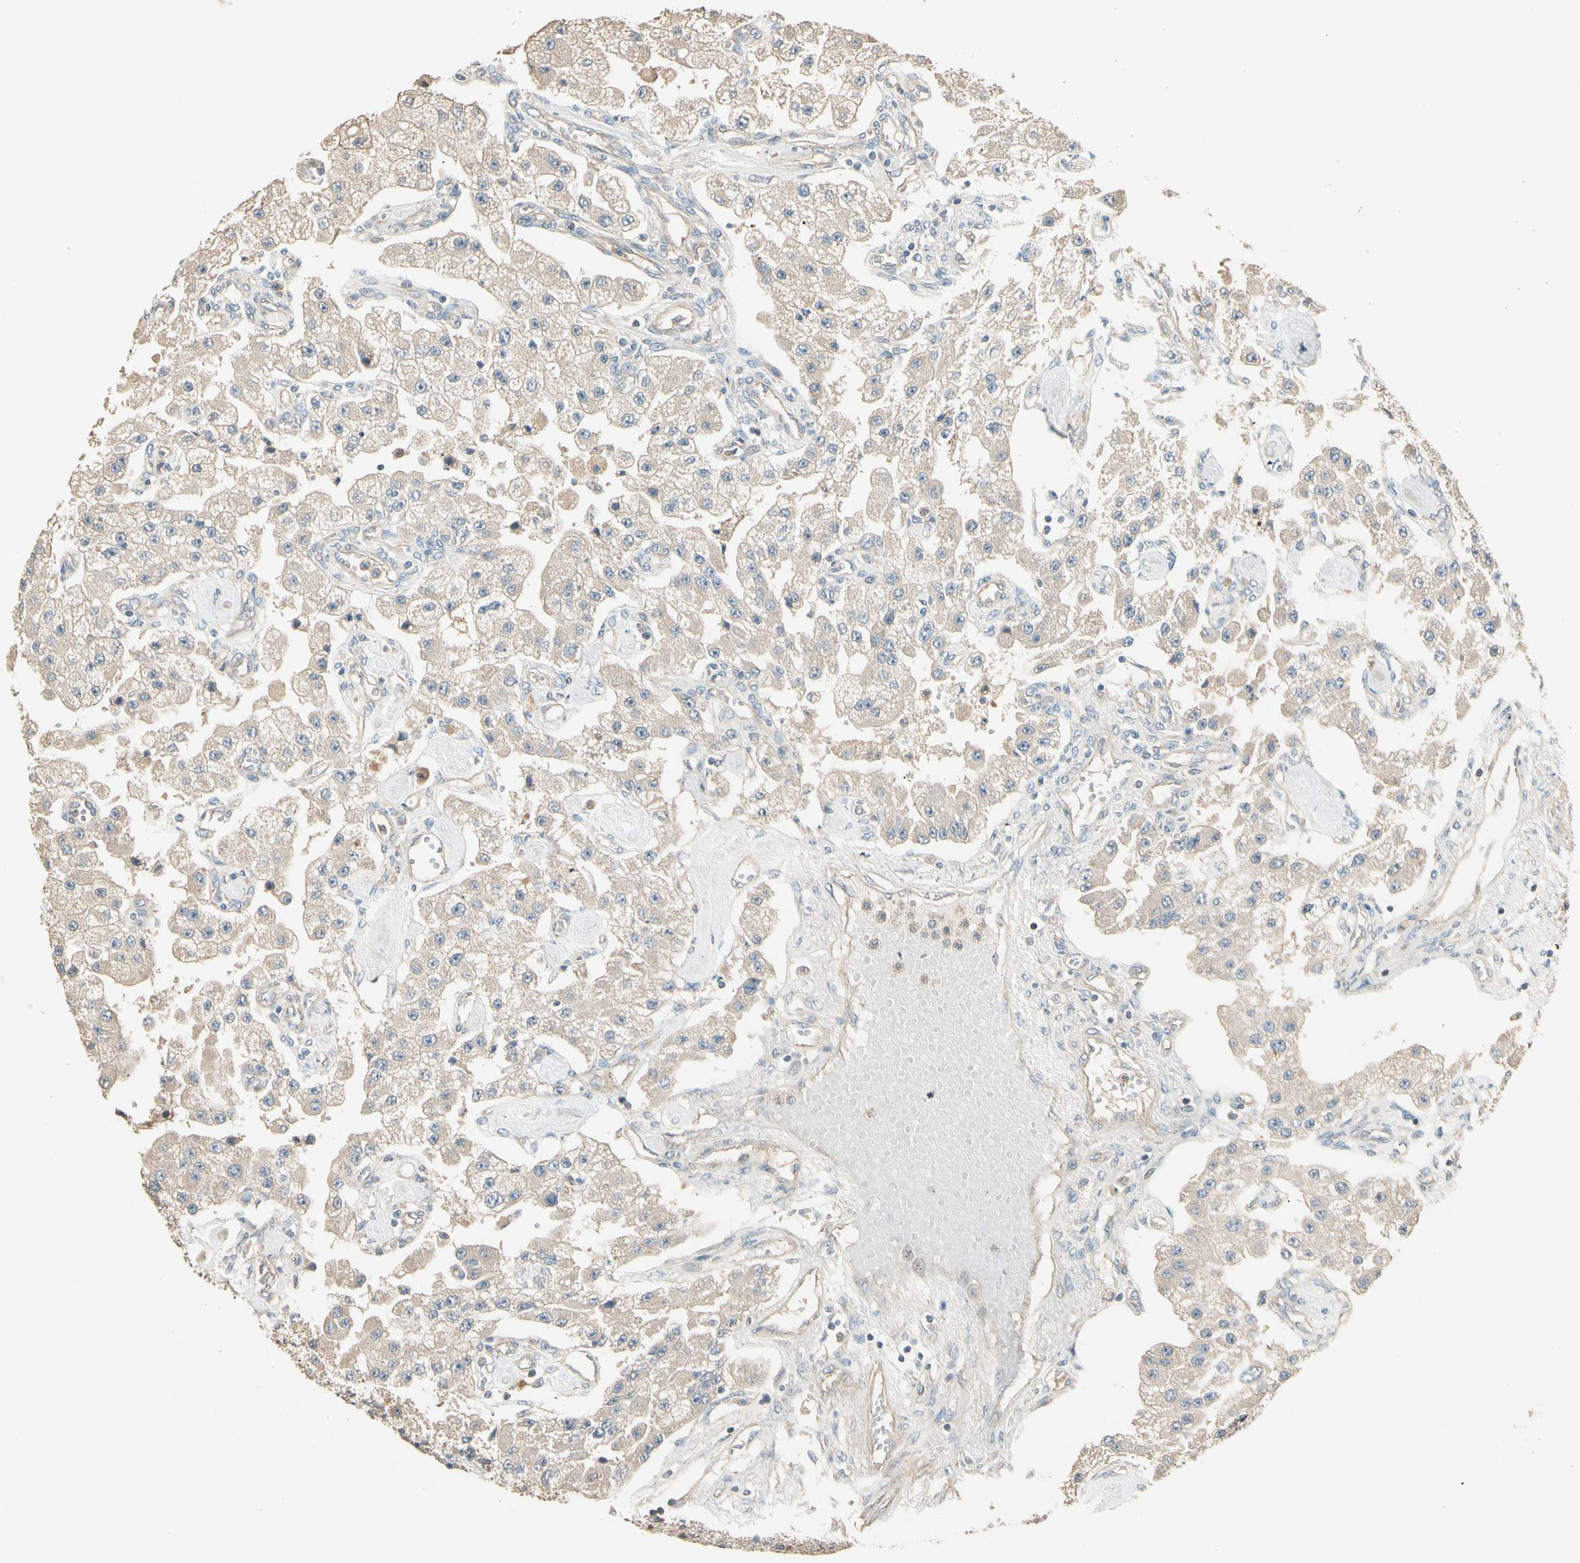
{"staining": {"intensity": "weak", "quantity": ">75%", "location": "cytoplasmic/membranous"}, "tissue": "carcinoid", "cell_type": "Tumor cells", "image_type": "cancer", "snomed": [{"axis": "morphology", "description": "Carcinoid, malignant, NOS"}, {"axis": "topography", "description": "Pancreas"}], "caption": "DAB immunohistochemical staining of human malignant carcinoid reveals weak cytoplasmic/membranous protein positivity in about >75% of tumor cells.", "gene": "TNFRSF21", "patient": {"sex": "male", "age": 41}}